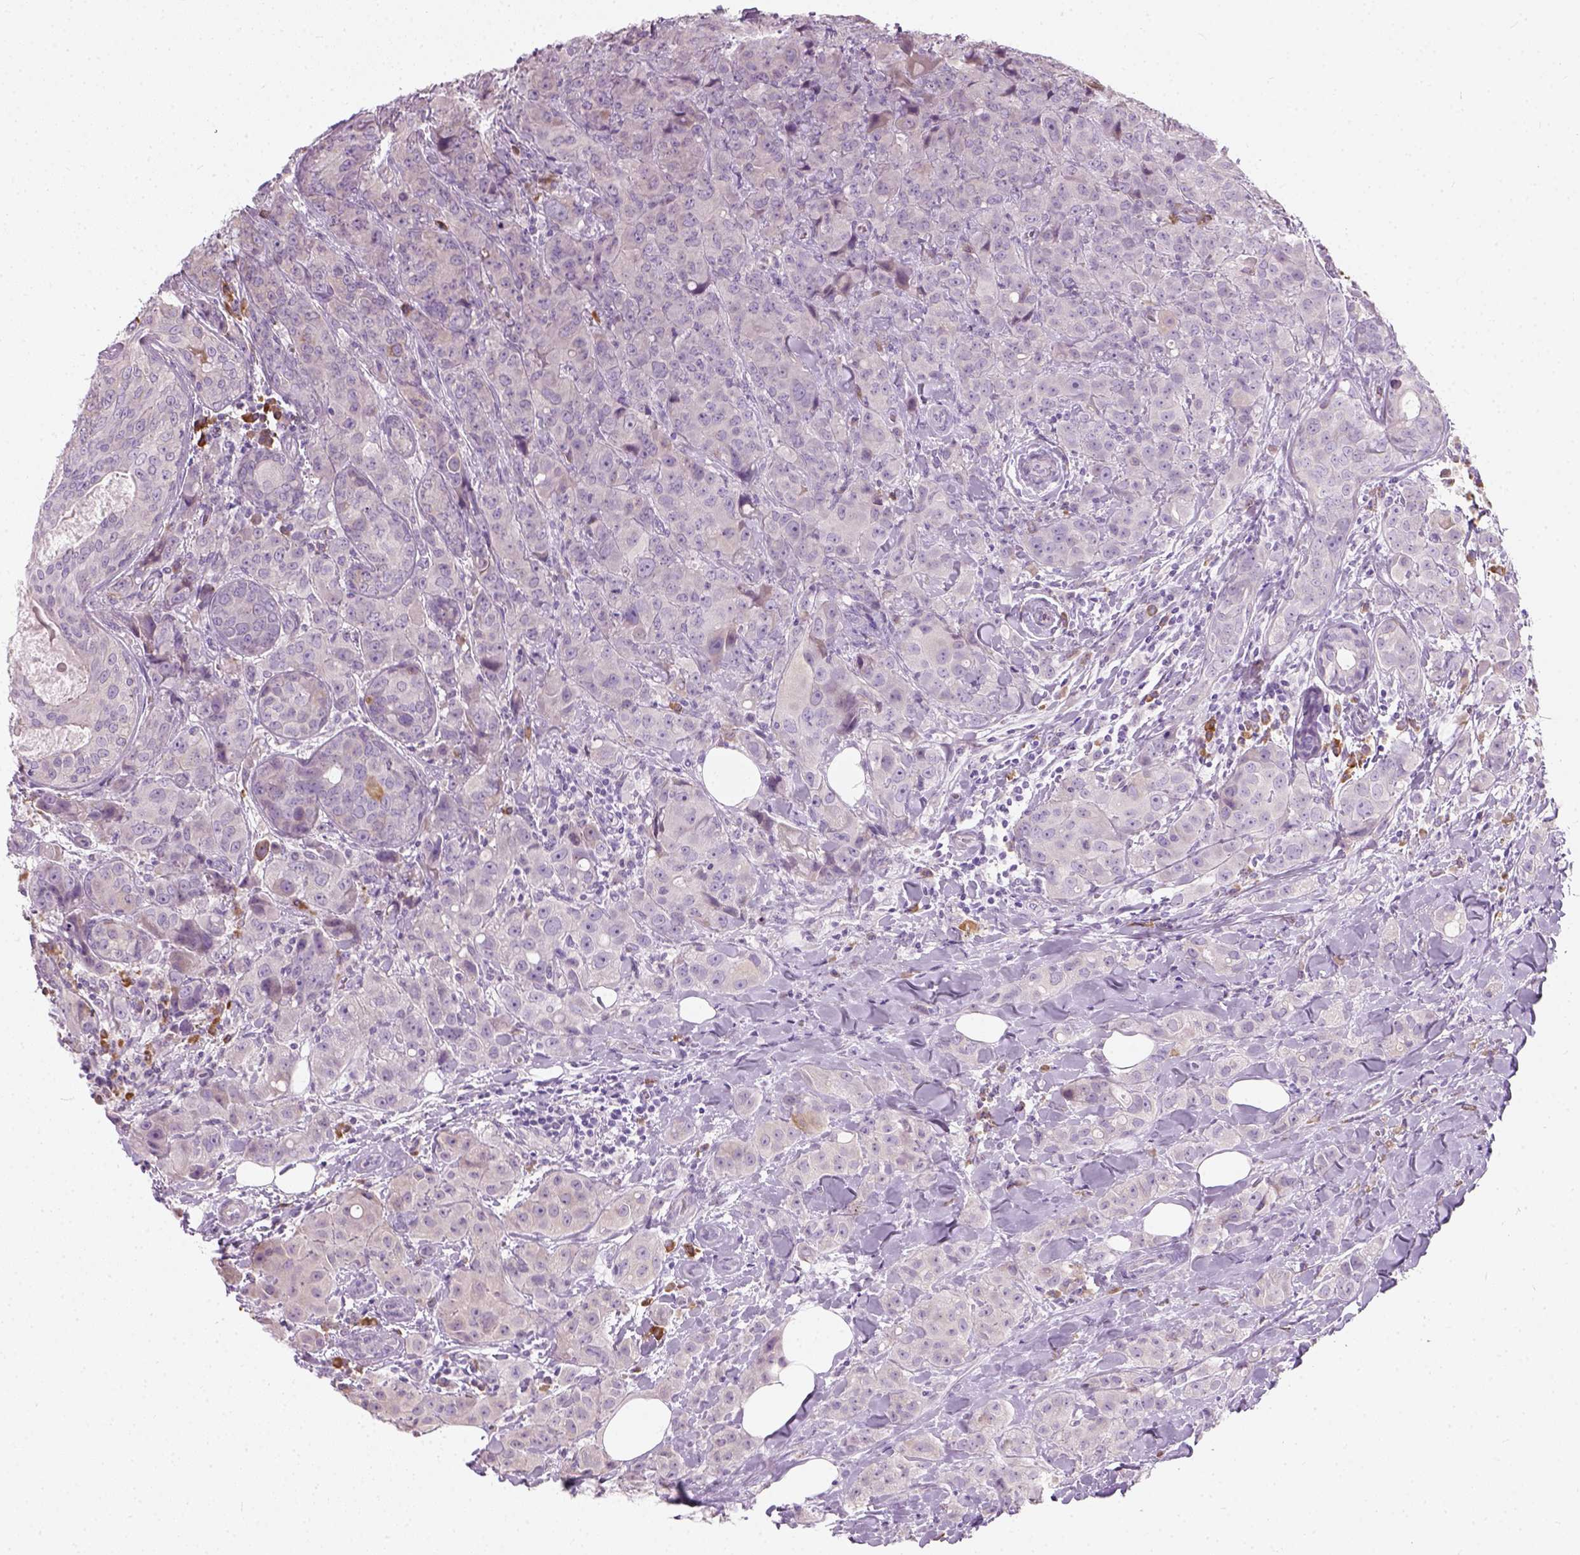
{"staining": {"intensity": "negative", "quantity": "none", "location": "none"}, "tissue": "breast cancer", "cell_type": "Tumor cells", "image_type": "cancer", "snomed": [{"axis": "morphology", "description": "Duct carcinoma"}, {"axis": "topography", "description": "Breast"}], "caption": "Tumor cells are negative for protein expression in human intraductal carcinoma (breast).", "gene": "TRIM72", "patient": {"sex": "female", "age": 43}}